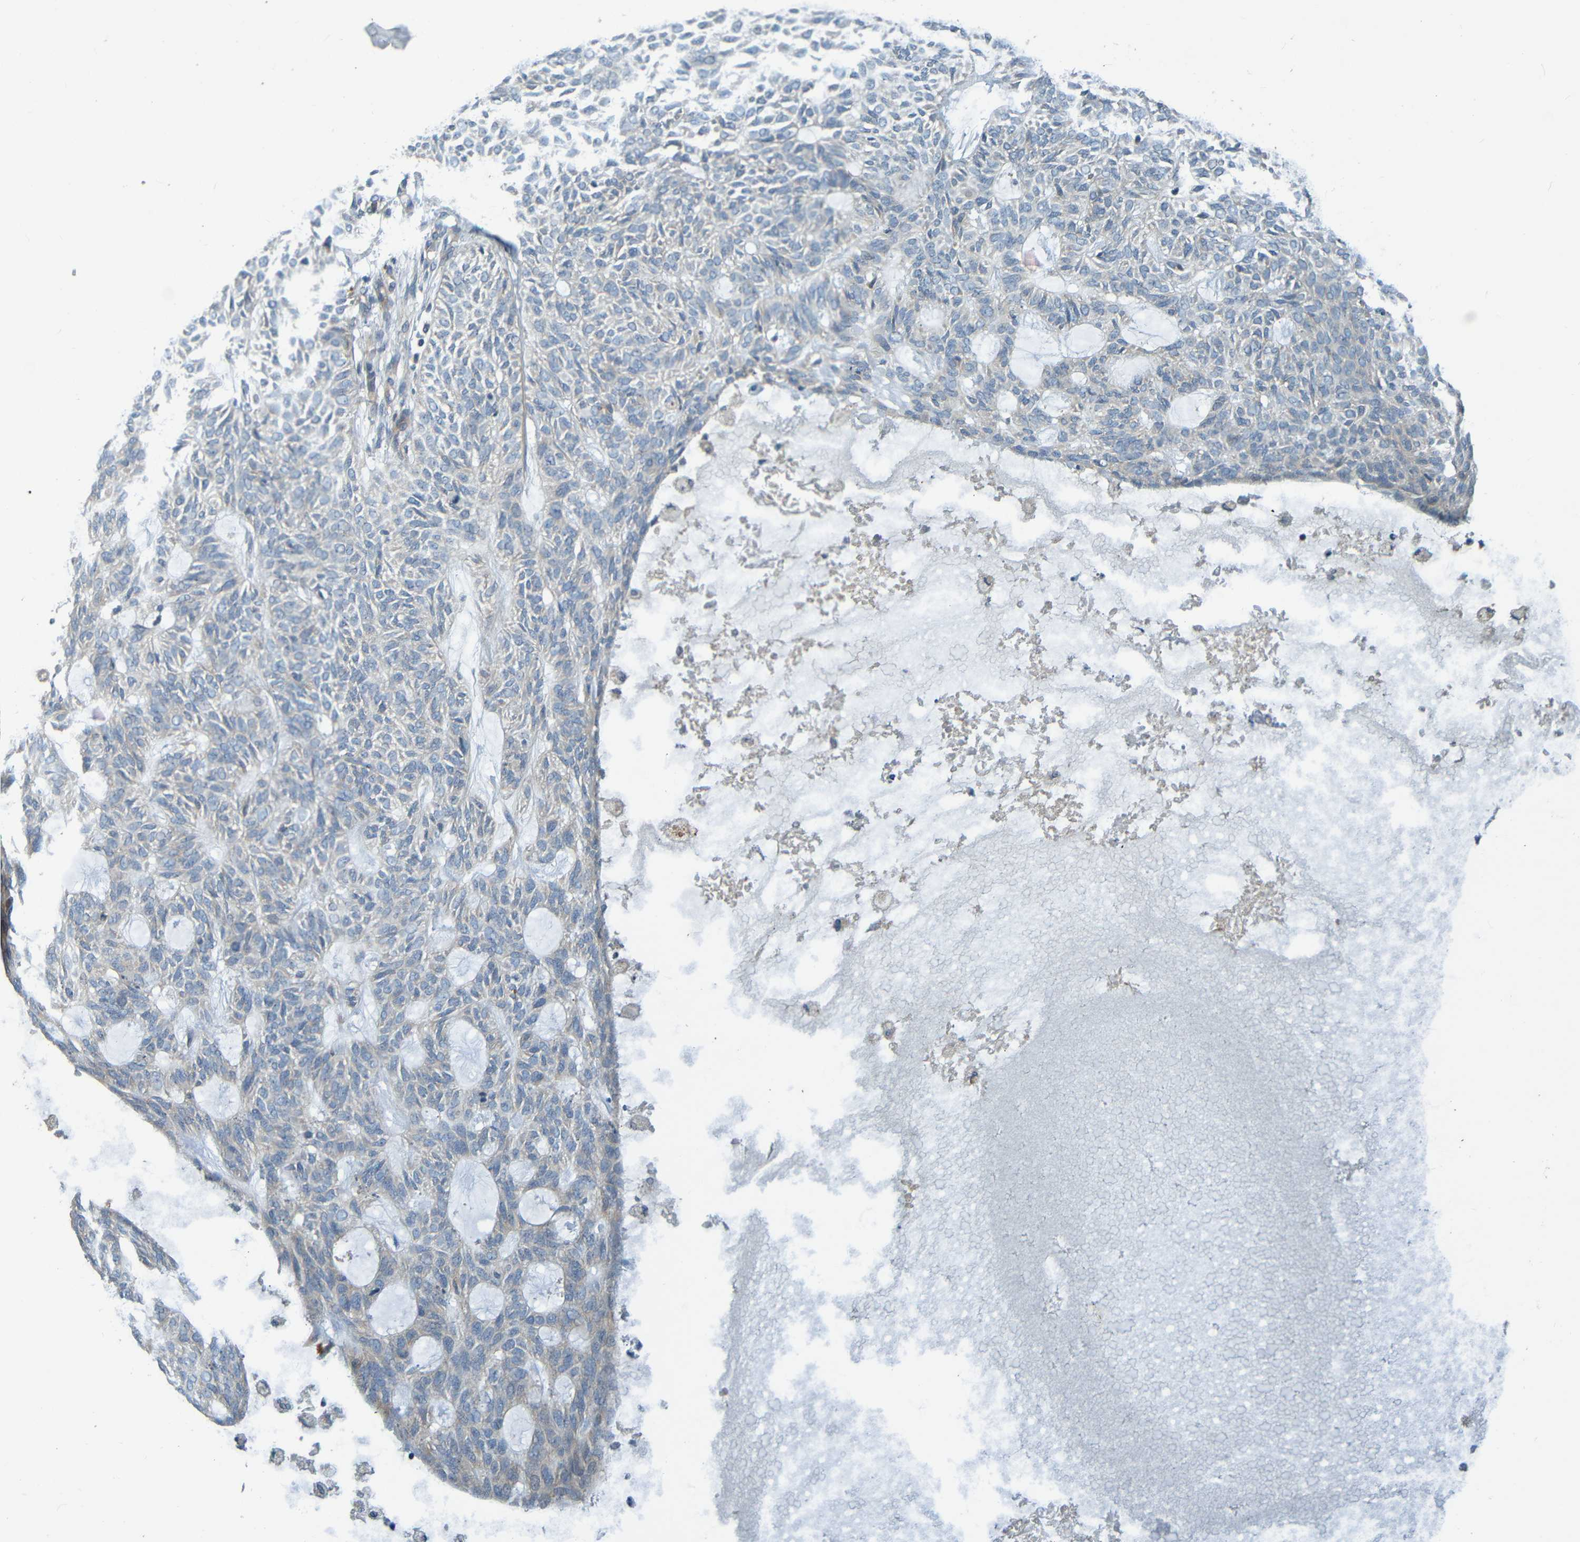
{"staining": {"intensity": "weak", "quantity": "25%-75%", "location": "cytoplasmic/membranous"}, "tissue": "skin cancer", "cell_type": "Tumor cells", "image_type": "cancer", "snomed": [{"axis": "morphology", "description": "Basal cell carcinoma"}, {"axis": "topography", "description": "Skin"}], "caption": "A histopathology image showing weak cytoplasmic/membranous expression in approximately 25%-75% of tumor cells in skin cancer, as visualized by brown immunohistochemical staining.", "gene": "CYP4F2", "patient": {"sex": "male", "age": 87}}